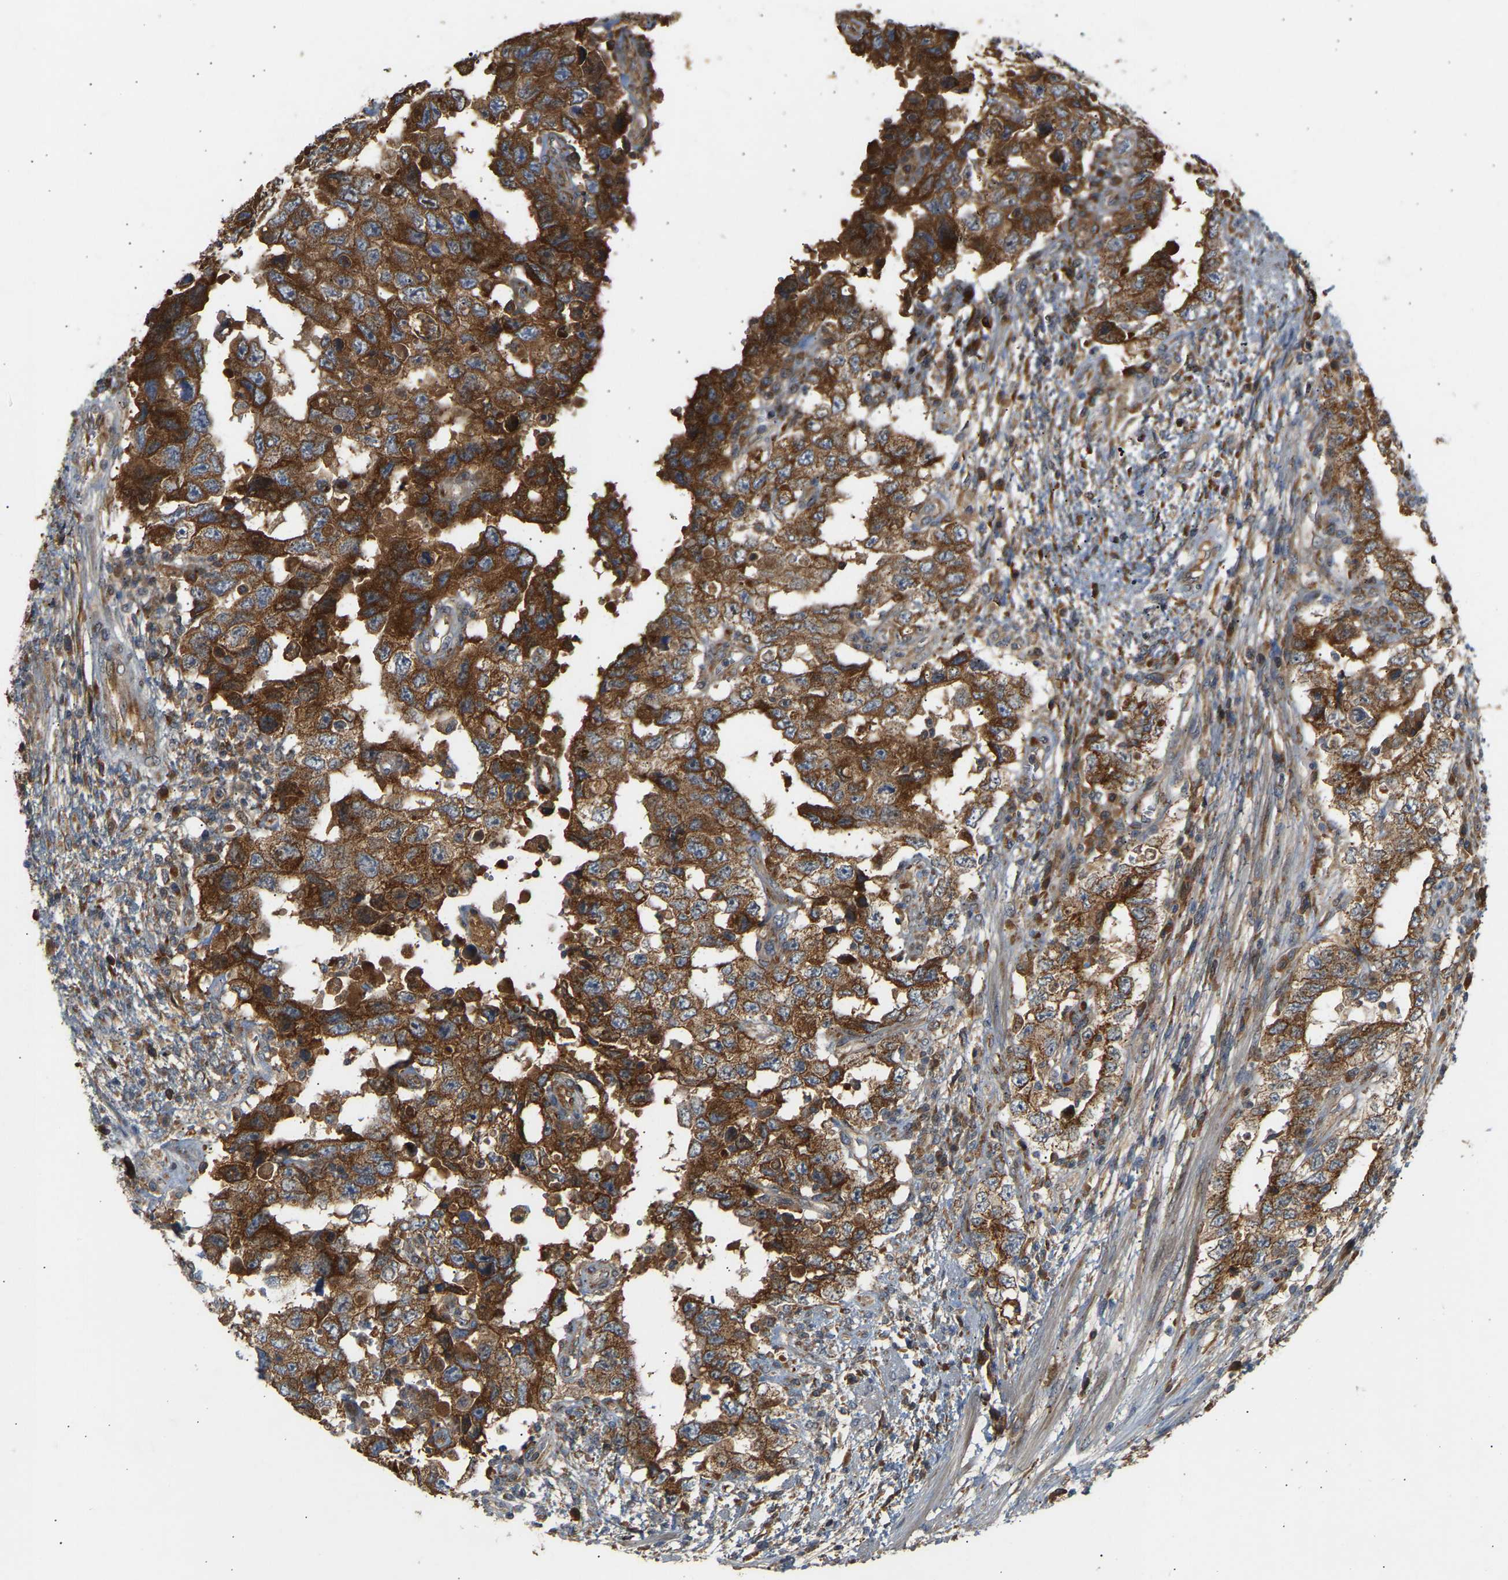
{"staining": {"intensity": "strong", "quantity": "25%-75%", "location": "cytoplasmic/membranous"}, "tissue": "testis cancer", "cell_type": "Tumor cells", "image_type": "cancer", "snomed": [{"axis": "morphology", "description": "Carcinoma, Embryonal, NOS"}, {"axis": "topography", "description": "Testis"}], "caption": "A high amount of strong cytoplasmic/membranous staining is seen in about 25%-75% of tumor cells in testis embryonal carcinoma tissue.", "gene": "PTCD1", "patient": {"sex": "male", "age": 26}}